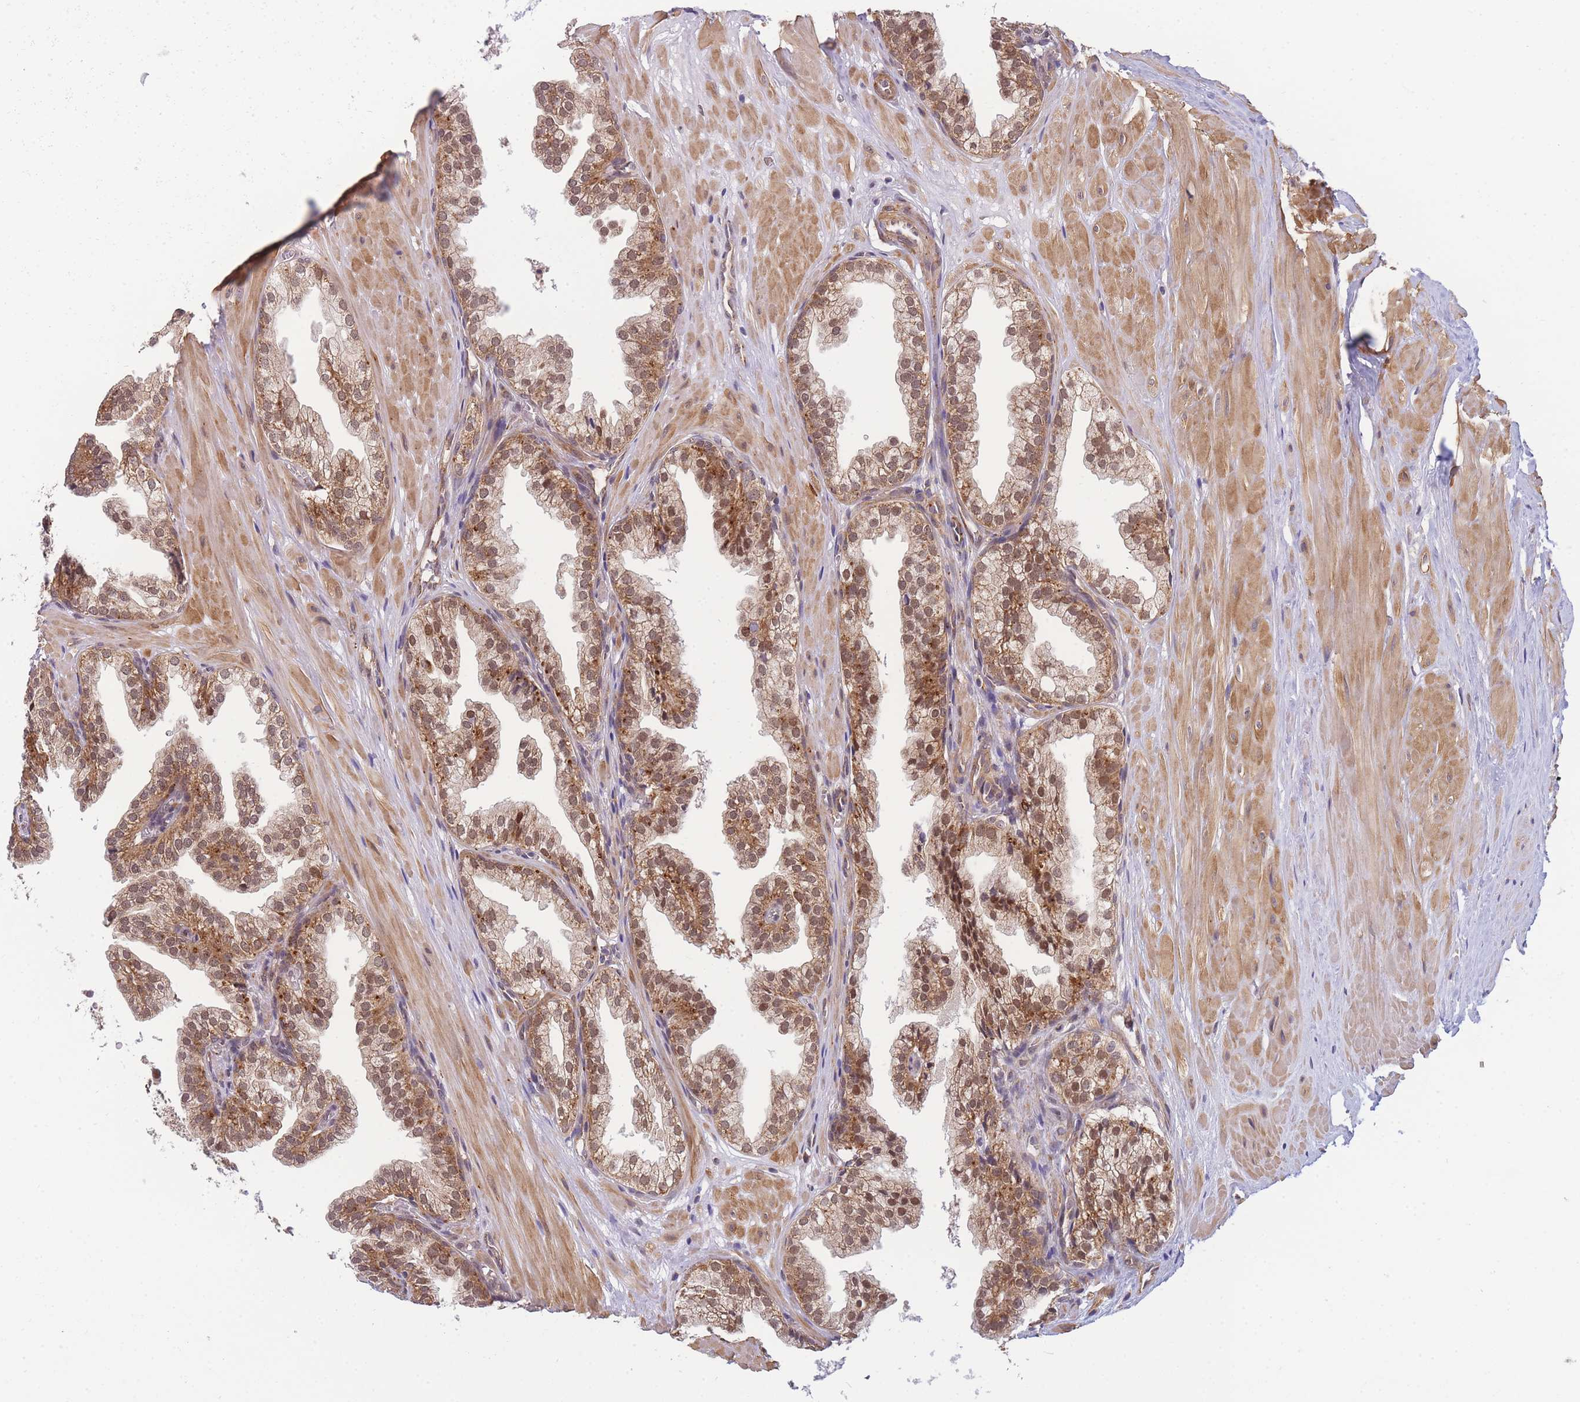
{"staining": {"intensity": "moderate", "quantity": ">75%", "location": "cytoplasmic/membranous,nuclear"}, "tissue": "prostate", "cell_type": "Glandular cells", "image_type": "normal", "snomed": [{"axis": "morphology", "description": "Normal tissue, NOS"}, {"axis": "topography", "description": "Prostate"}, {"axis": "topography", "description": "Peripheral nerve tissue"}], "caption": "Moderate cytoplasmic/membranous,nuclear expression is identified in about >75% of glandular cells in normal prostate. The staining was performed using DAB to visualize the protein expression in brown, while the nuclei were stained in blue with hematoxylin (Magnification: 20x).", "gene": "ENSG00000276345", "patient": {"sex": "male", "age": 55}}